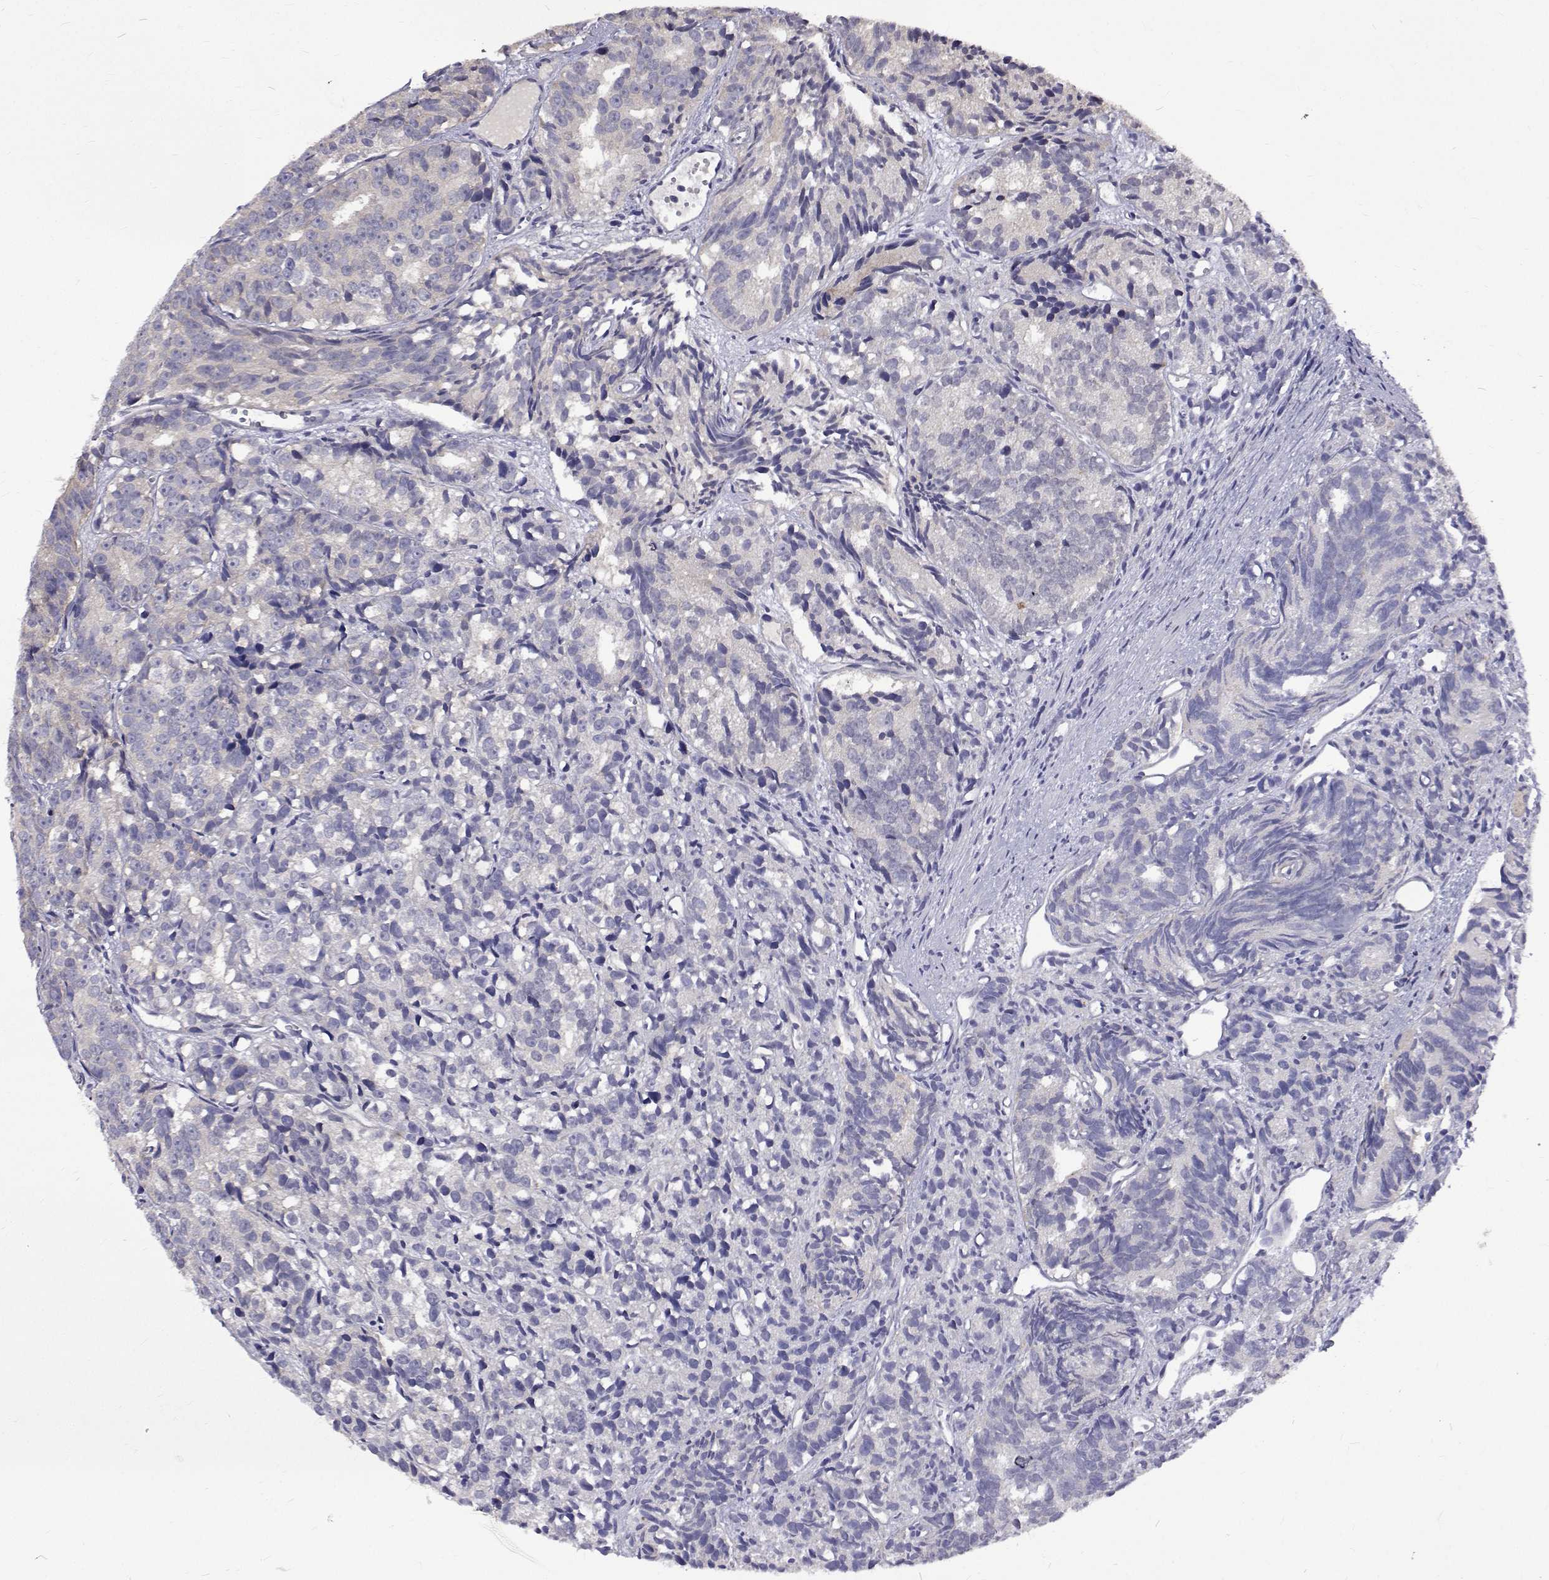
{"staining": {"intensity": "negative", "quantity": "none", "location": "none"}, "tissue": "prostate cancer", "cell_type": "Tumor cells", "image_type": "cancer", "snomed": [{"axis": "morphology", "description": "Adenocarcinoma, High grade"}, {"axis": "topography", "description": "Prostate"}], "caption": "Immunohistochemistry (IHC) of prostate high-grade adenocarcinoma reveals no expression in tumor cells.", "gene": "PADI1", "patient": {"sex": "male", "age": 77}}